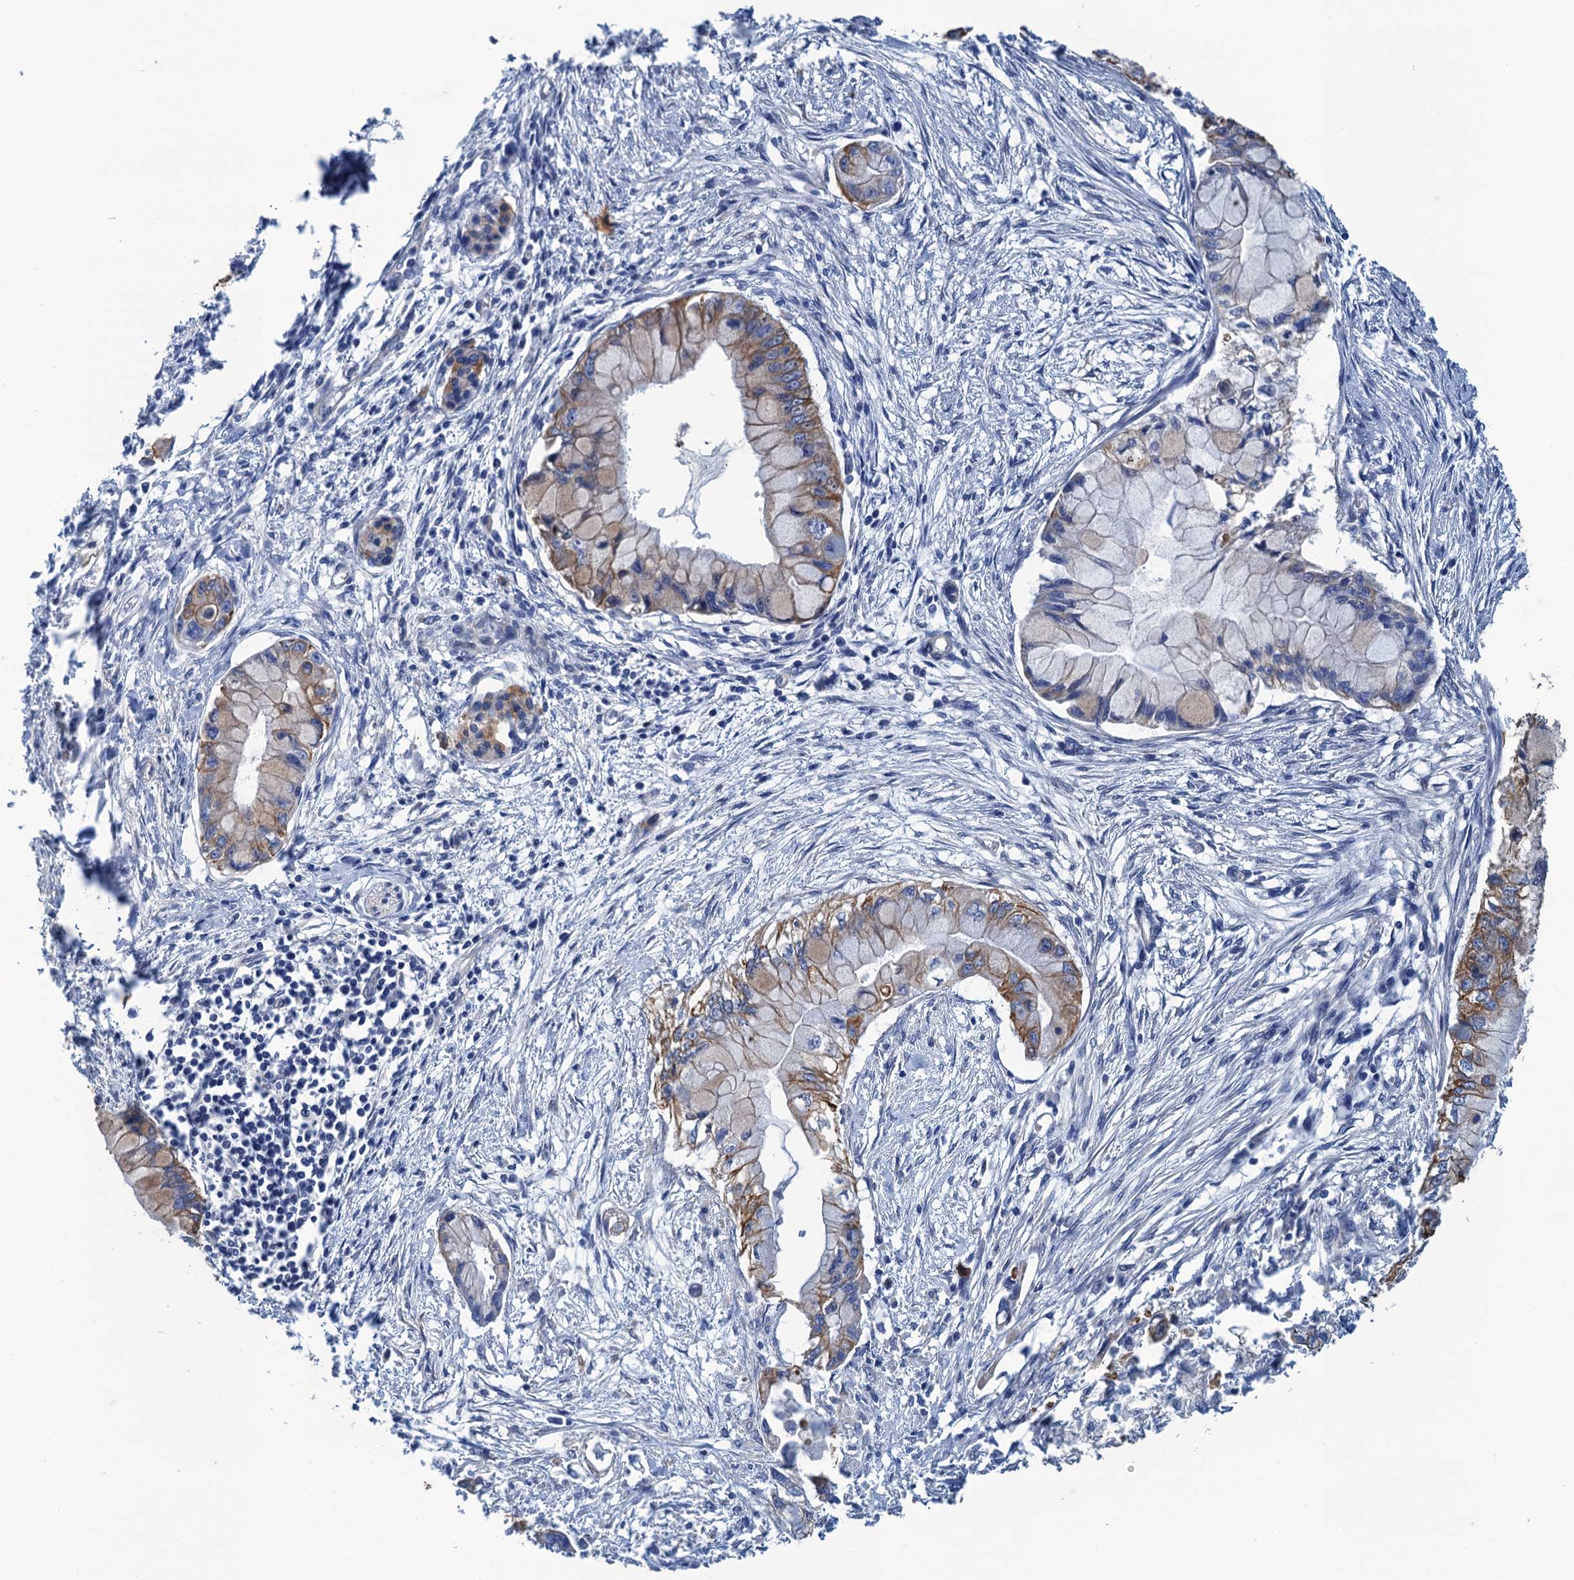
{"staining": {"intensity": "moderate", "quantity": "25%-75%", "location": "cytoplasmic/membranous"}, "tissue": "pancreatic cancer", "cell_type": "Tumor cells", "image_type": "cancer", "snomed": [{"axis": "morphology", "description": "Adenocarcinoma, NOS"}, {"axis": "topography", "description": "Pancreas"}], "caption": "This photomicrograph displays immunohistochemistry staining of pancreatic cancer (adenocarcinoma), with medium moderate cytoplasmic/membranous staining in approximately 25%-75% of tumor cells.", "gene": "SMCO3", "patient": {"sex": "male", "age": 48}}